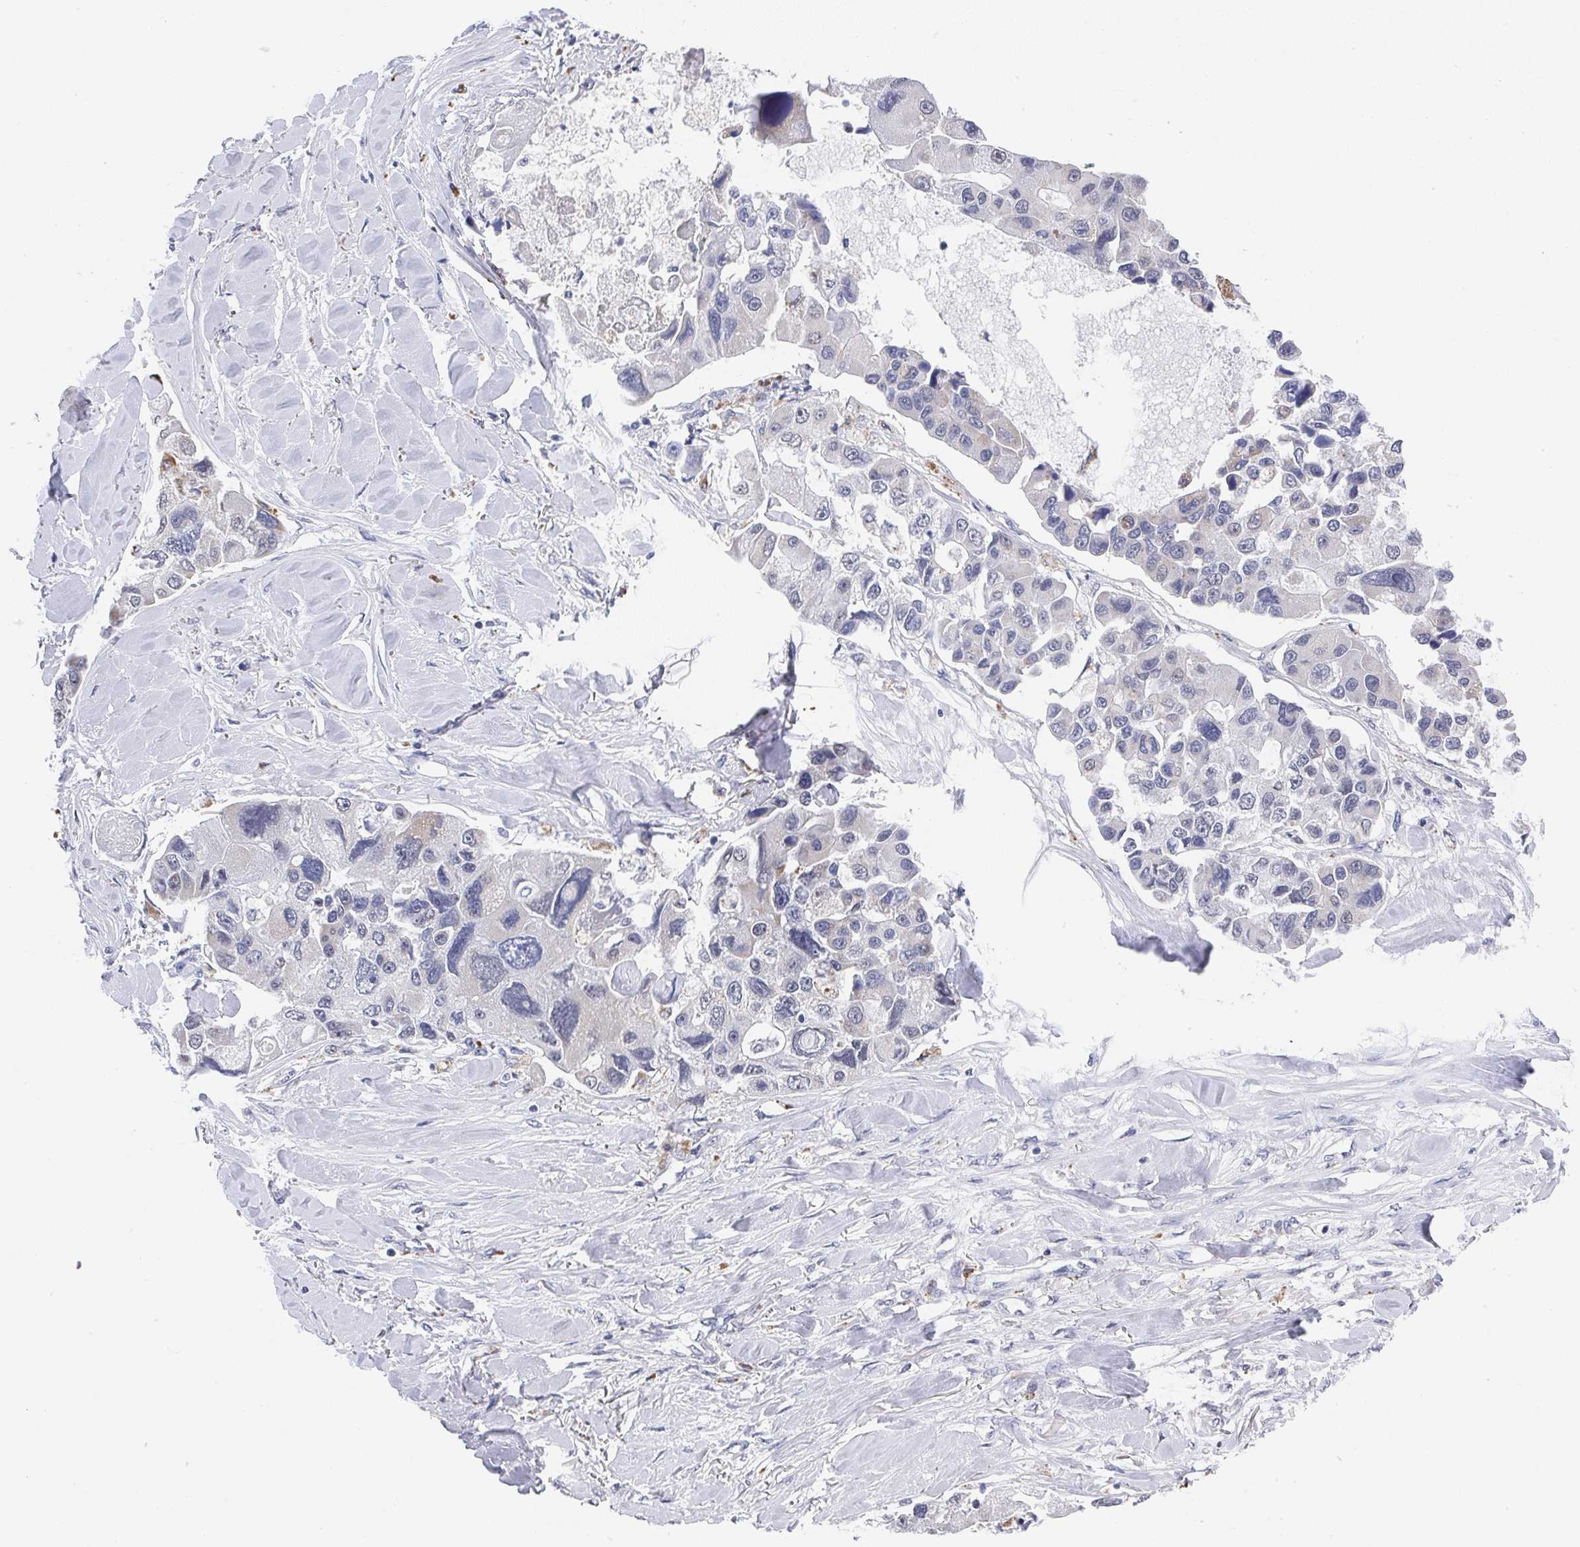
{"staining": {"intensity": "weak", "quantity": "<25%", "location": "cytoplasmic/membranous"}, "tissue": "lung cancer", "cell_type": "Tumor cells", "image_type": "cancer", "snomed": [{"axis": "morphology", "description": "Adenocarcinoma, NOS"}, {"axis": "topography", "description": "Lung"}], "caption": "A high-resolution photomicrograph shows IHC staining of adenocarcinoma (lung), which exhibits no significant expression in tumor cells.", "gene": "NCF1", "patient": {"sex": "female", "age": 54}}